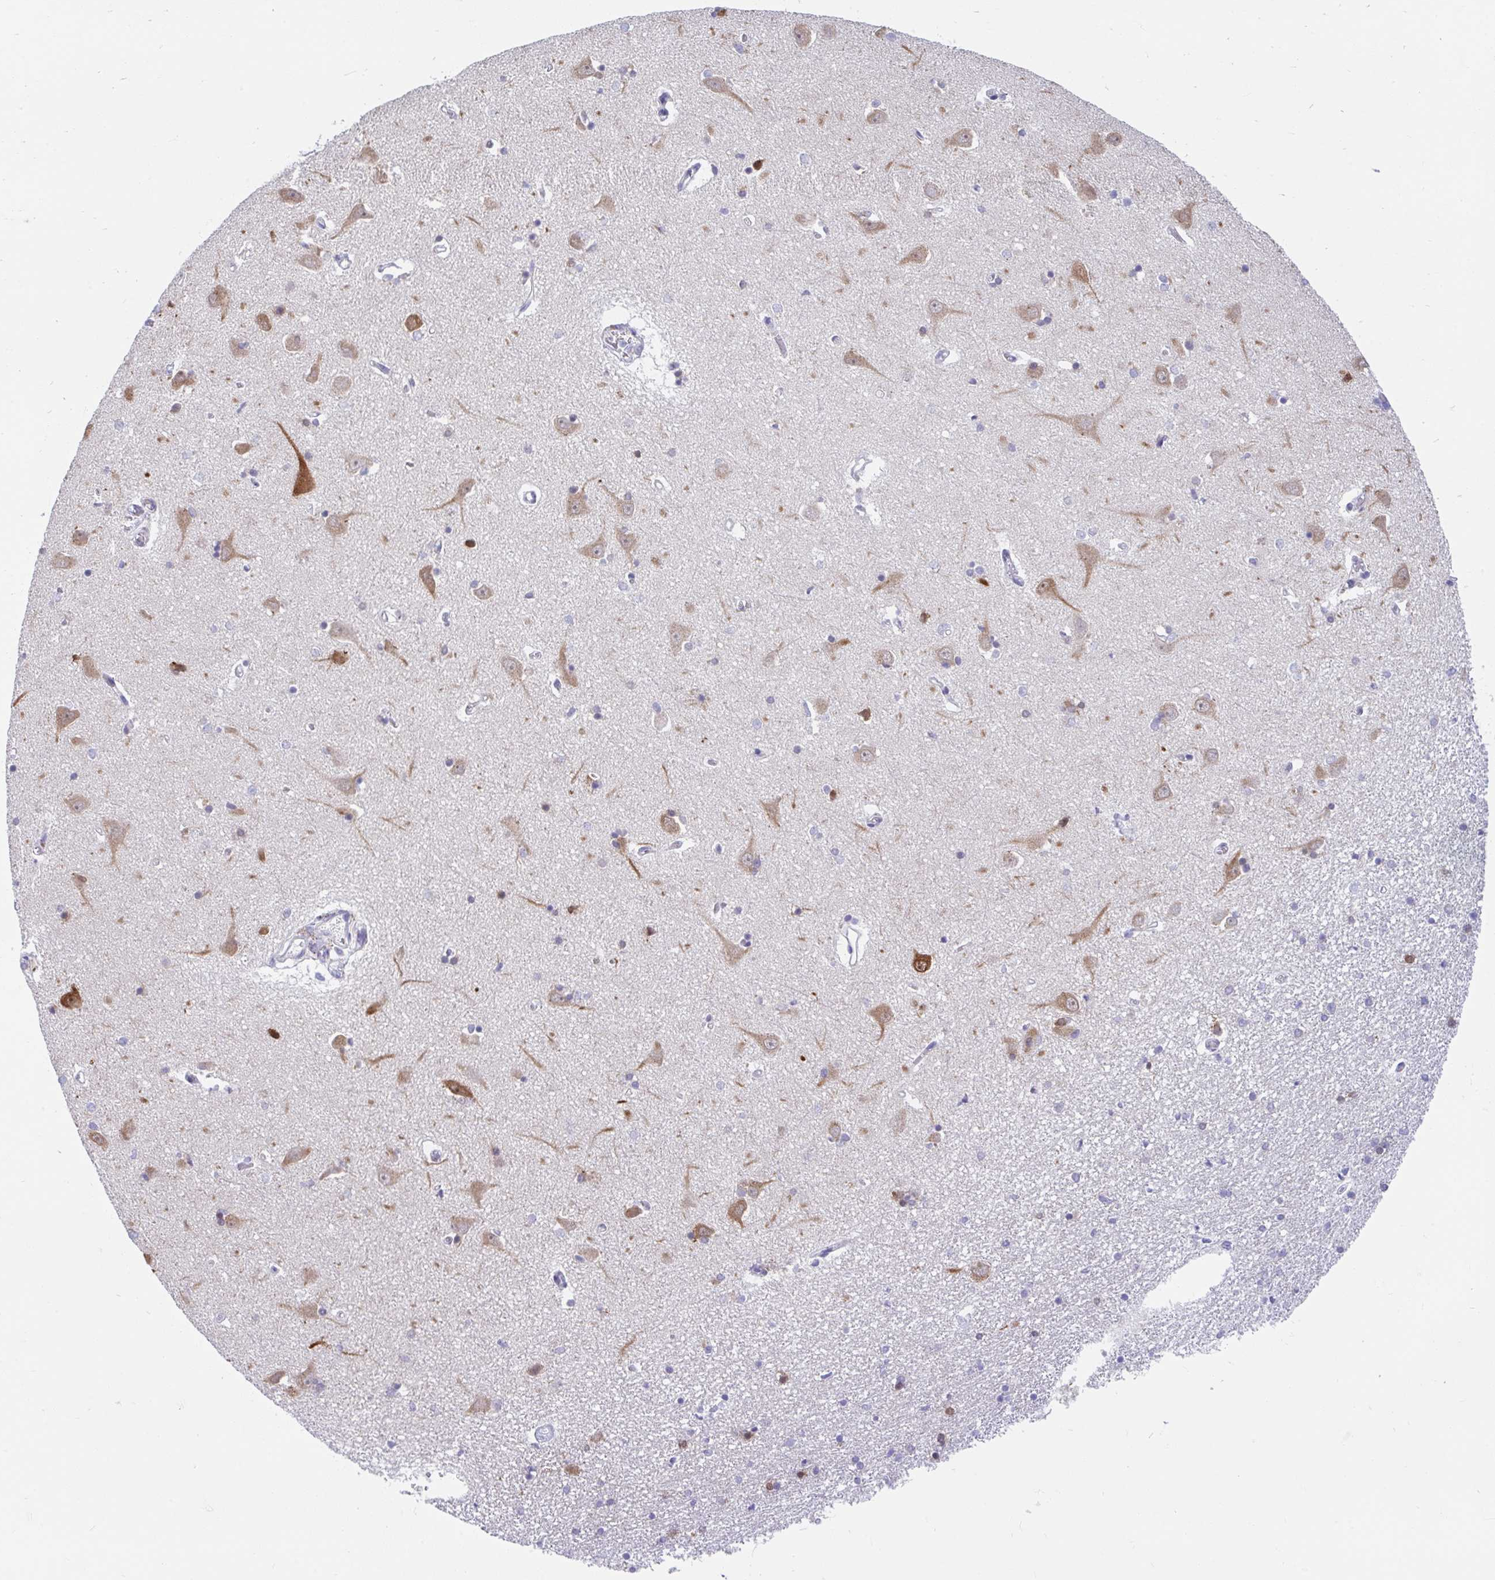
{"staining": {"intensity": "negative", "quantity": "none", "location": "none"}, "tissue": "caudate", "cell_type": "Glial cells", "image_type": "normal", "snomed": [{"axis": "morphology", "description": "Normal tissue, NOS"}, {"axis": "topography", "description": "Lateral ventricle wall"}, {"axis": "topography", "description": "Hippocampus"}], "caption": "IHC photomicrograph of benign caudate stained for a protein (brown), which exhibits no positivity in glial cells. (DAB (3,3'-diaminobenzidine) immunohistochemistry with hematoxylin counter stain).", "gene": "CCSAP", "patient": {"sex": "female", "age": 63}}